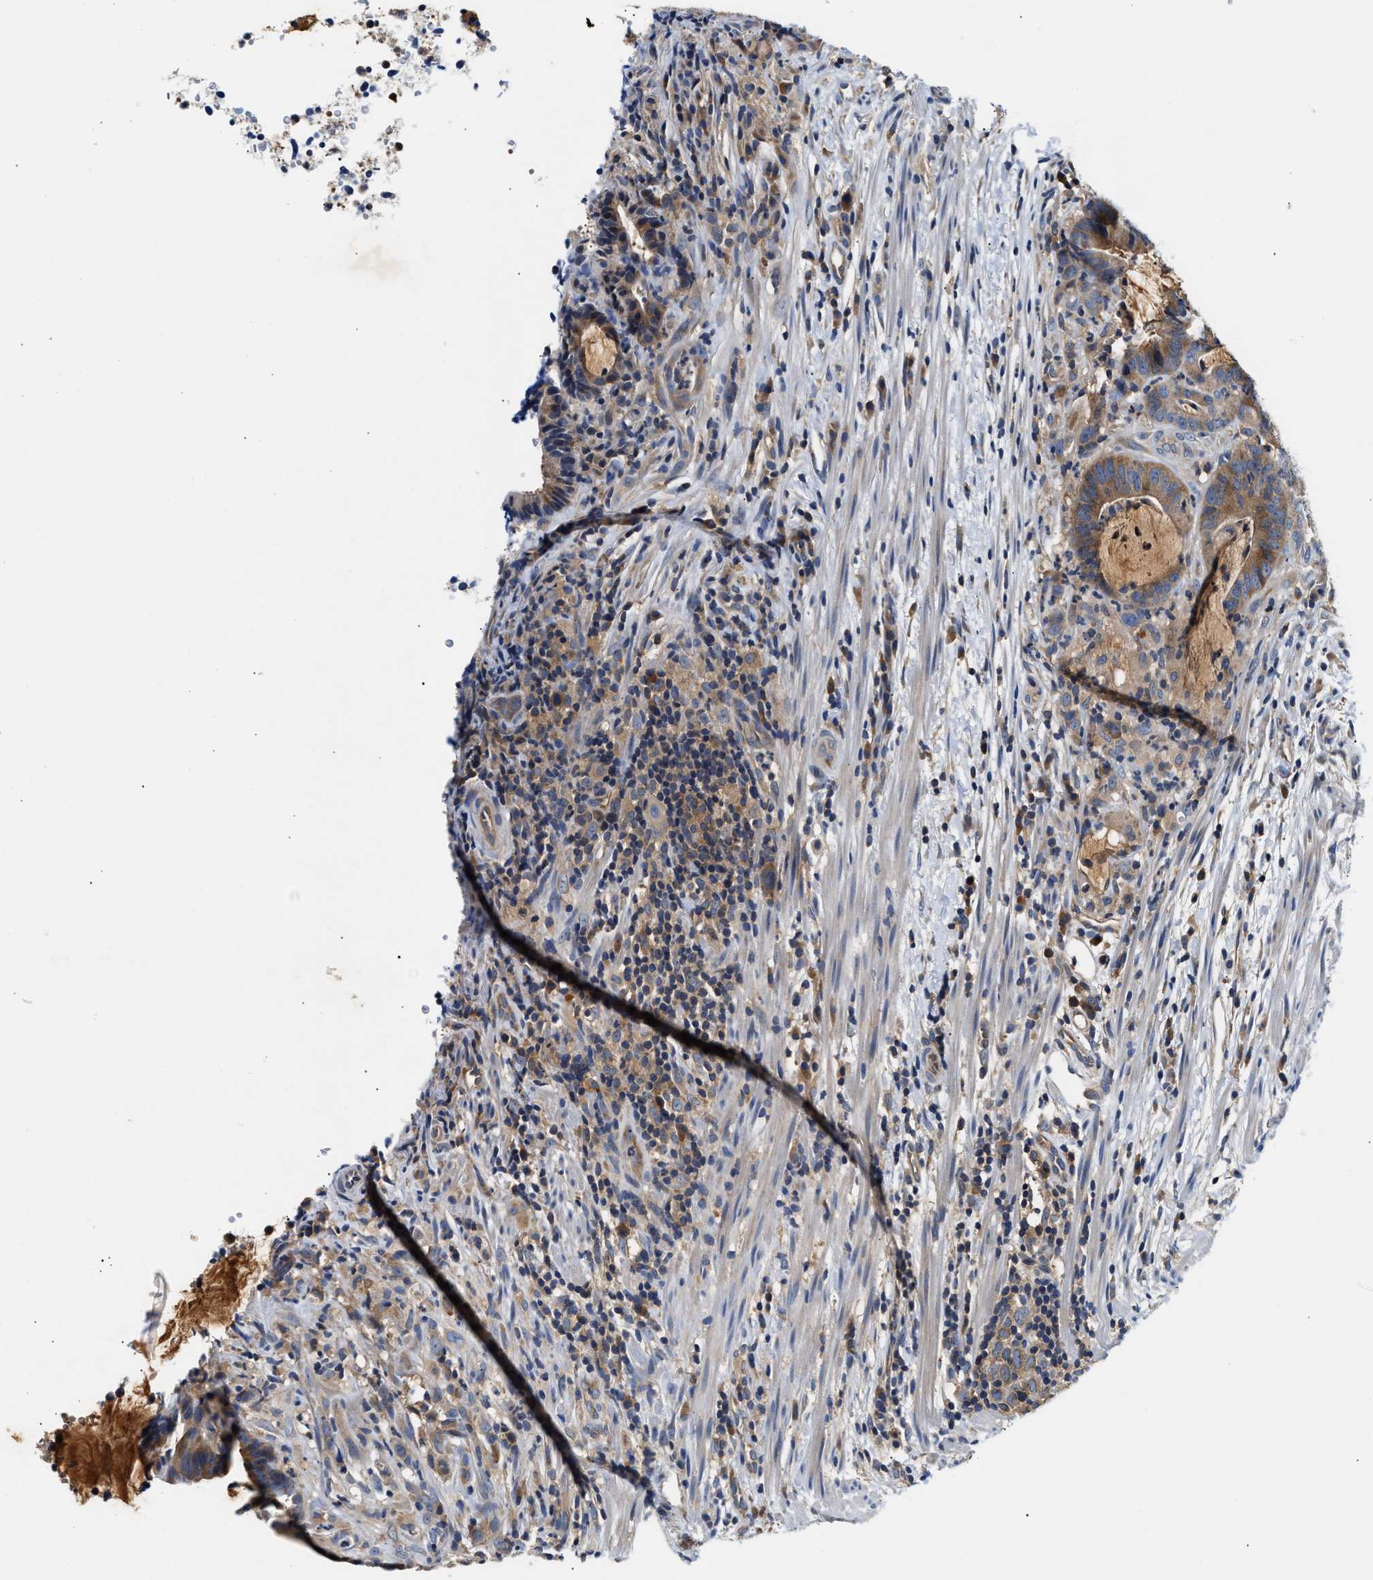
{"staining": {"intensity": "moderate", "quantity": ">75%", "location": "cytoplasmic/membranous"}, "tissue": "colorectal cancer", "cell_type": "Tumor cells", "image_type": "cancer", "snomed": [{"axis": "morphology", "description": "Adenocarcinoma, NOS"}, {"axis": "topography", "description": "Colon"}], "caption": "High-power microscopy captured an immunohistochemistry micrograph of colorectal adenocarcinoma, revealing moderate cytoplasmic/membranous positivity in about >75% of tumor cells. The protein of interest is shown in brown color, while the nuclei are stained blue.", "gene": "FAM185A", "patient": {"sex": "female", "age": 66}}